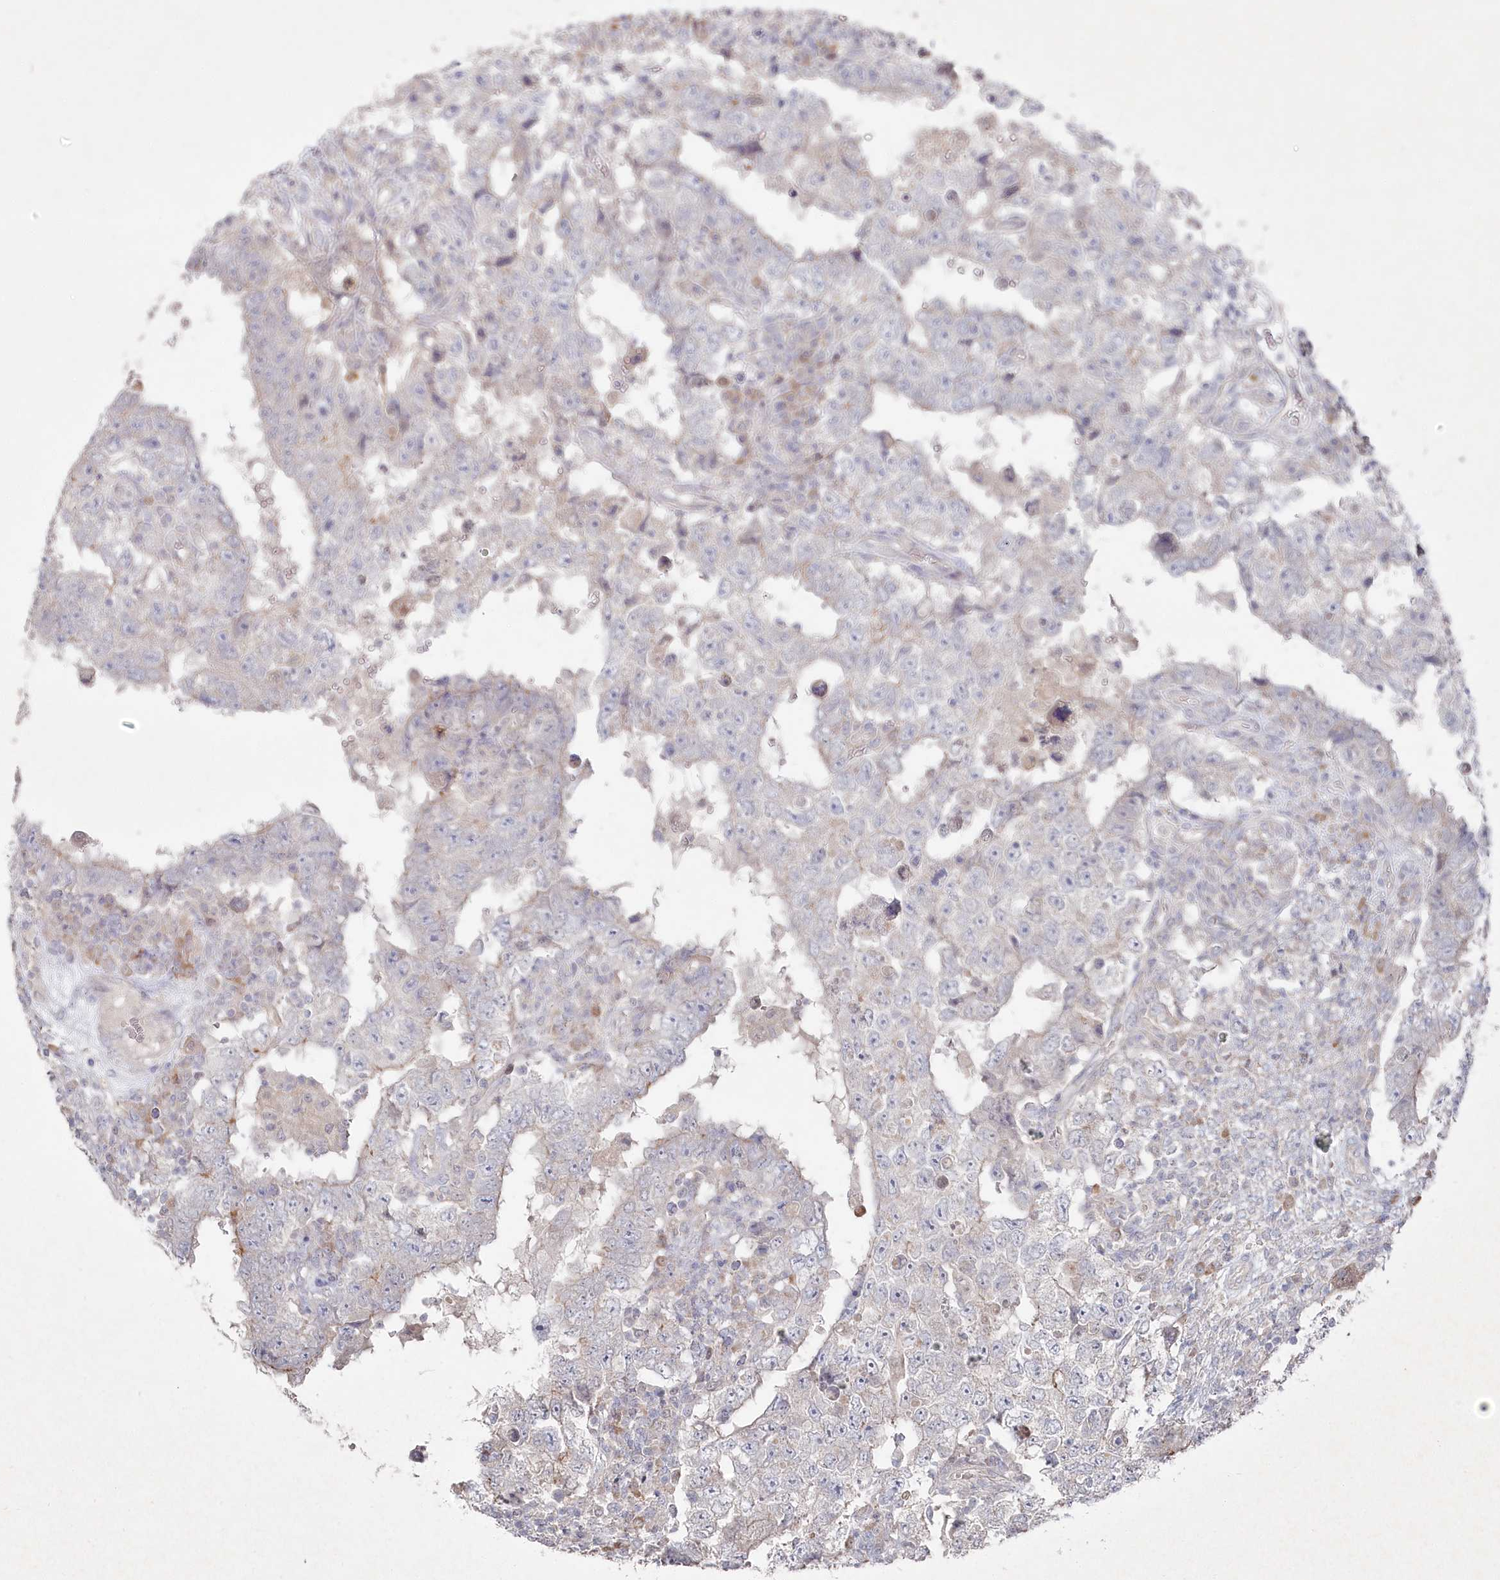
{"staining": {"intensity": "negative", "quantity": "none", "location": "none"}, "tissue": "testis cancer", "cell_type": "Tumor cells", "image_type": "cancer", "snomed": [{"axis": "morphology", "description": "Carcinoma, Embryonal, NOS"}, {"axis": "topography", "description": "Testis"}], "caption": "An immunohistochemistry (IHC) micrograph of testis cancer (embryonal carcinoma) is shown. There is no staining in tumor cells of testis cancer (embryonal carcinoma).", "gene": "TGFBRAP1", "patient": {"sex": "male", "age": 26}}